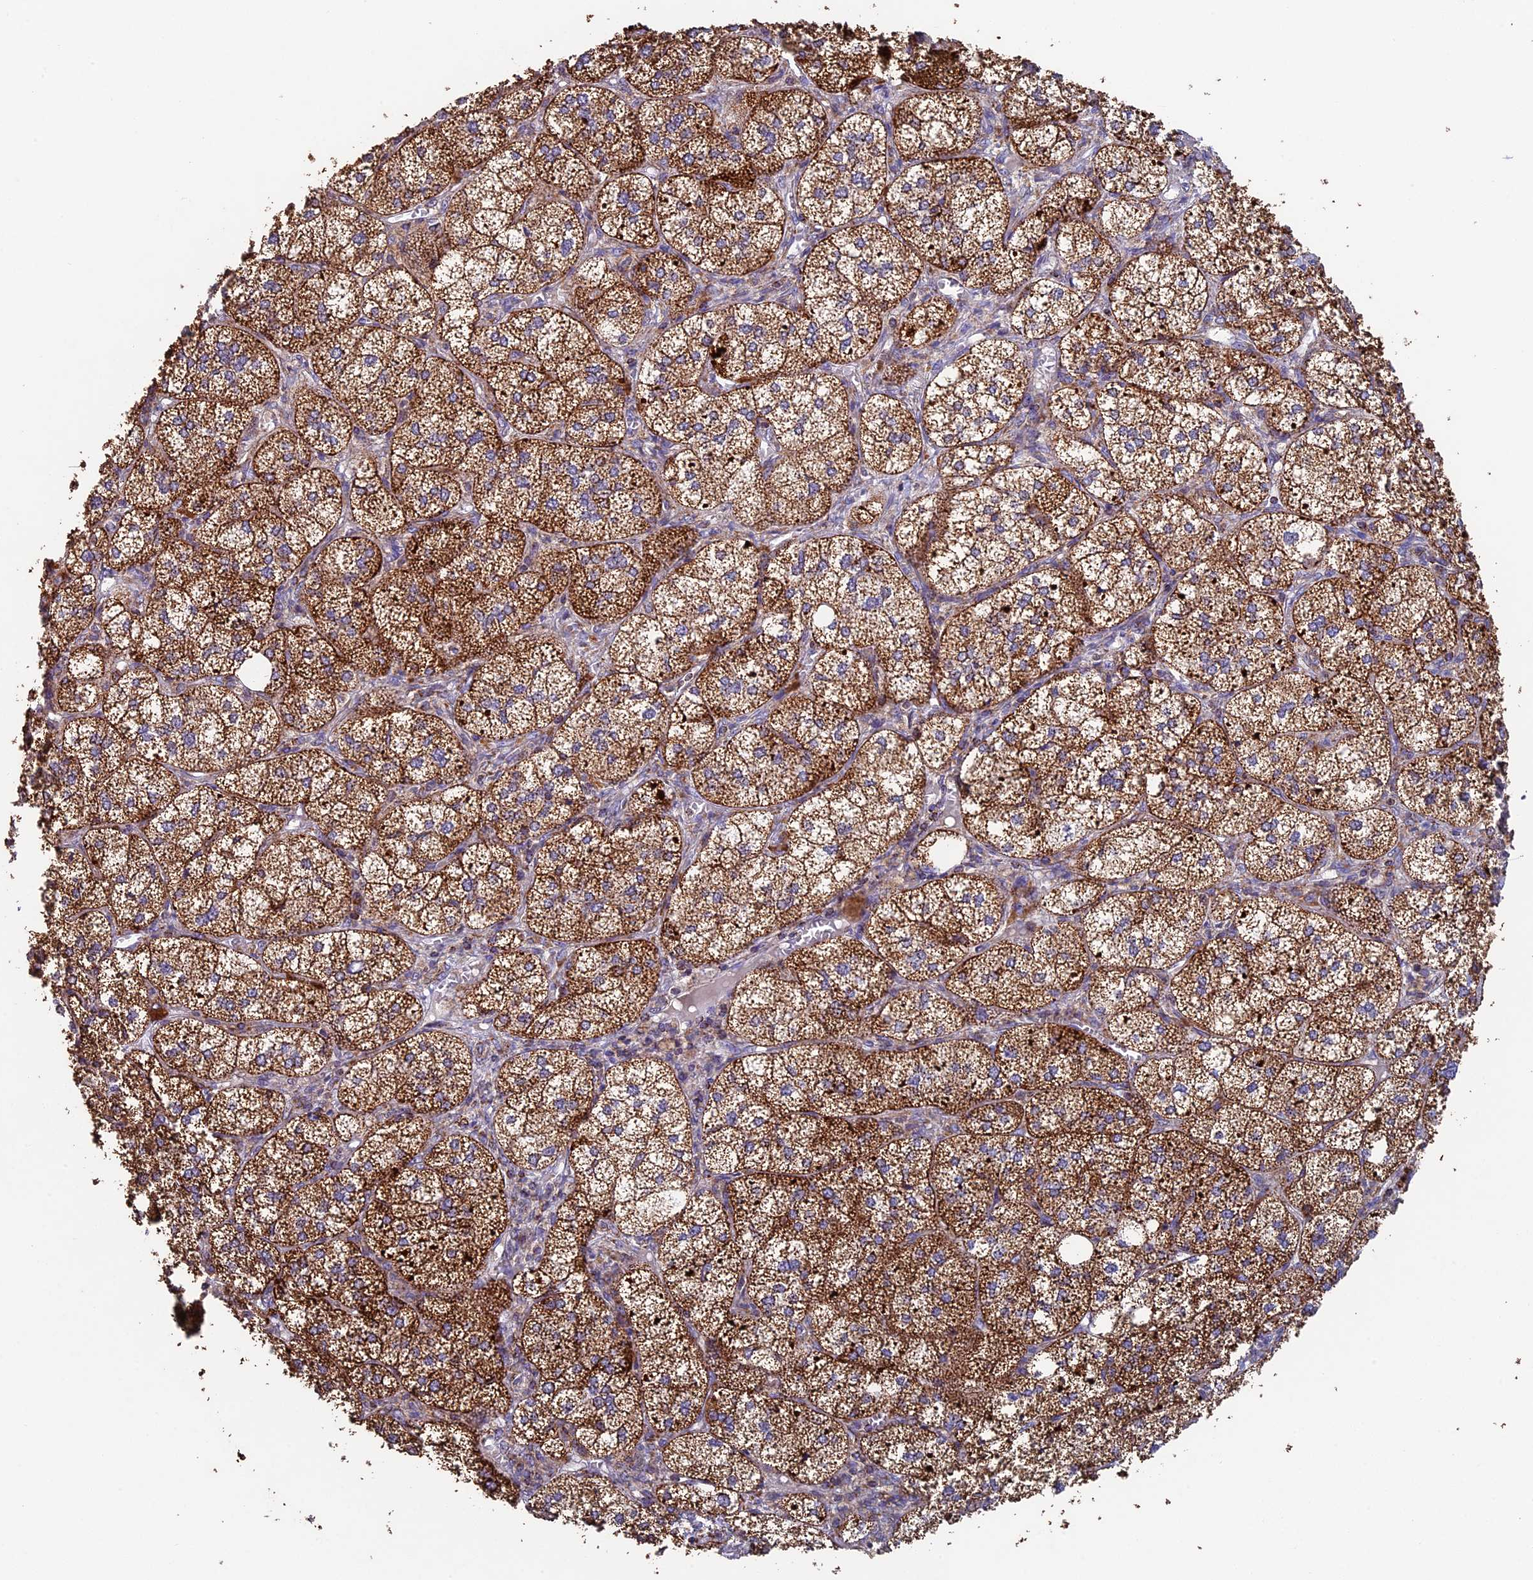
{"staining": {"intensity": "strong", "quantity": ">75%", "location": "cytoplasmic/membranous"}, "tissue": "adrenal gland", "cell_type": "Glandular cells", "image_type": "normal", "snomed": [{"axis": "morphology", "description": "Normal tissue, NOS"}, {"axis": "topography", "description": "Adrenal gland"}], "caption": "Protein analysis of unremarkable adrenal gland reveals strong cytoplasmic/membranous staining in about >75% of glandular cells.", "gene": "ADAT1", "patient": {"sex": "female", "age": 61}}